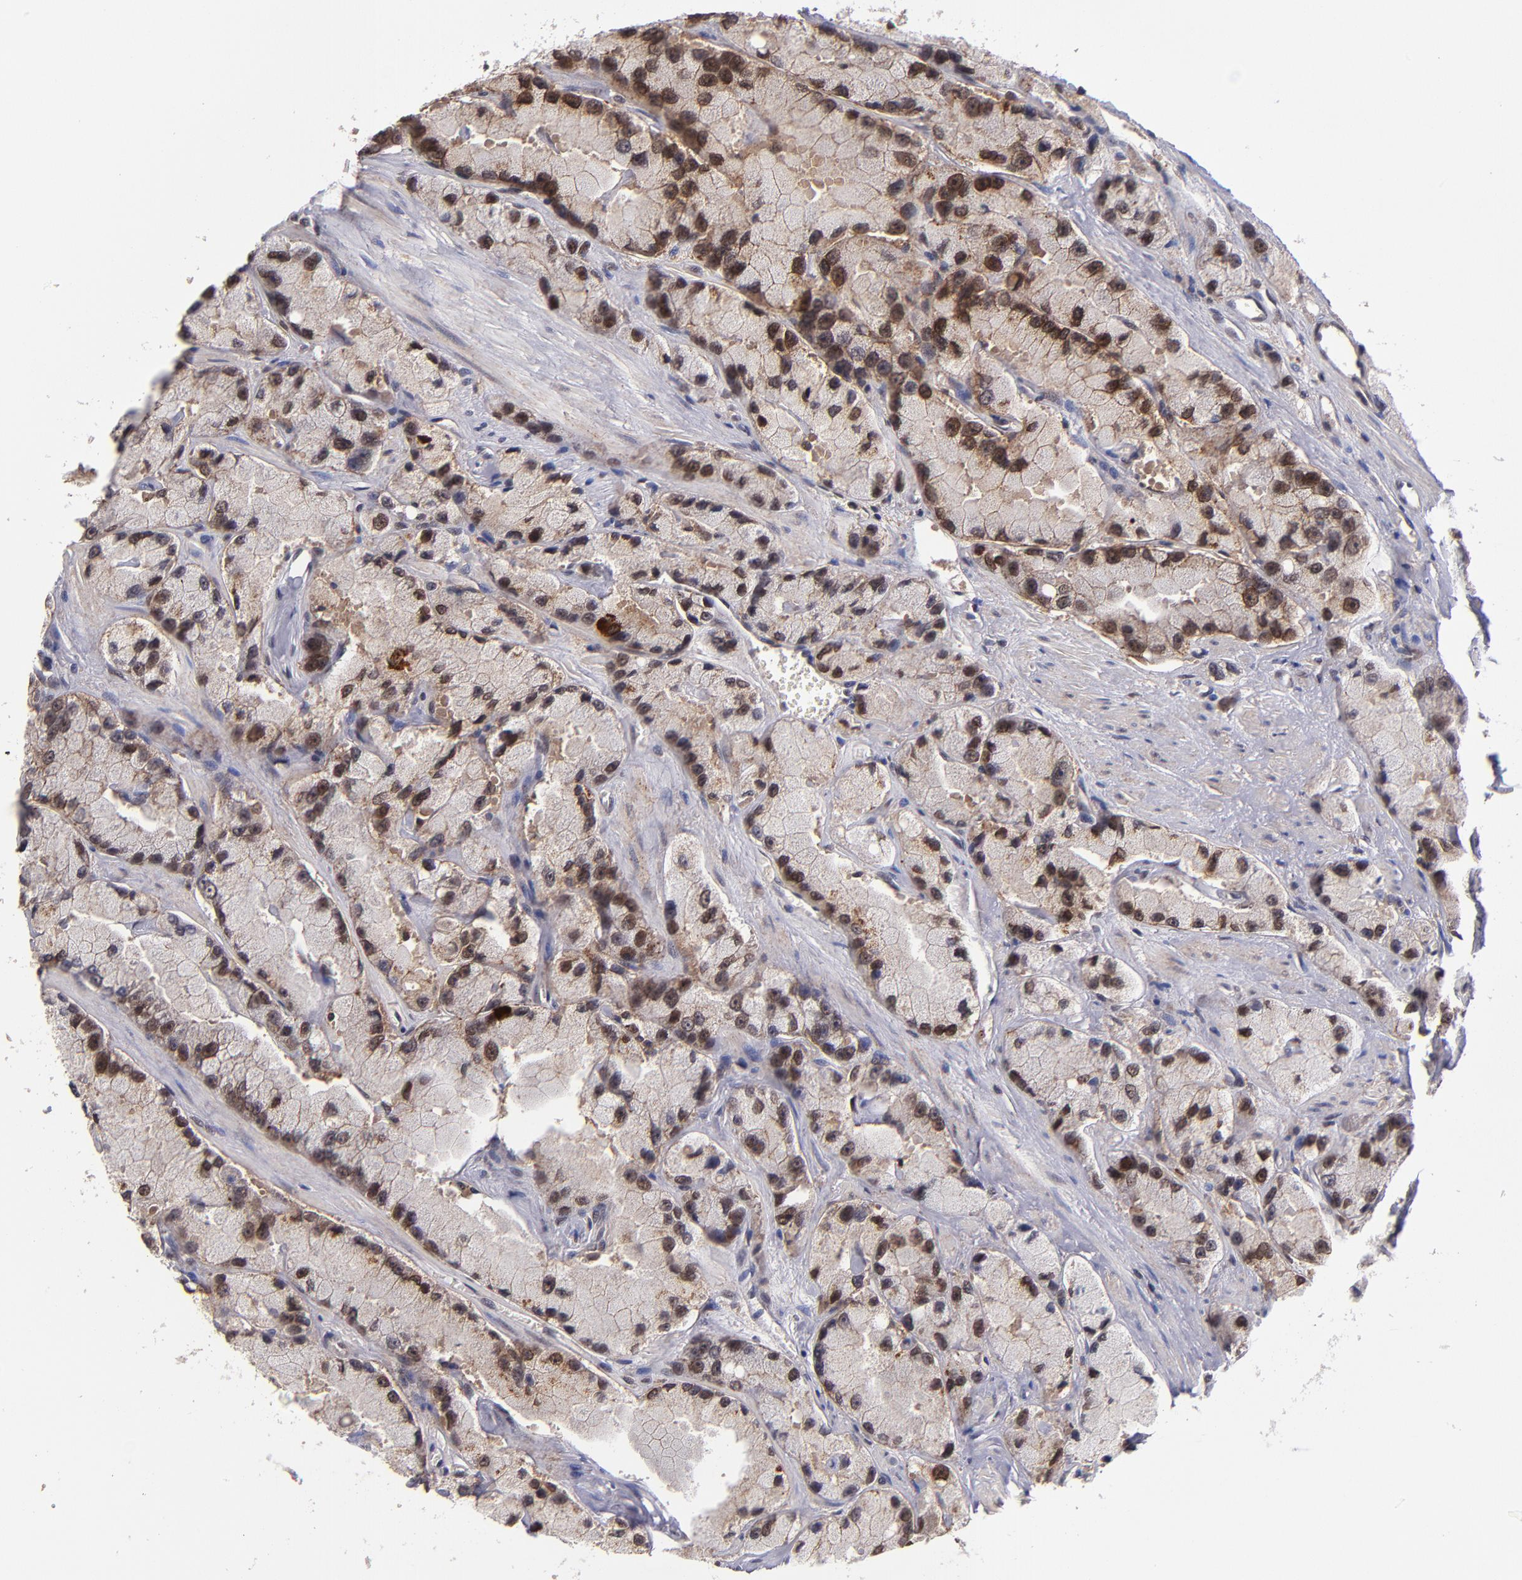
{"staining": {"intensity": "strong", "quantity": ">75%", "location": "nuclear"}, "tissue": "prostate cancer", "cell_type": "Tumor cells", "image_type": "cancer", "snomed": [{"axis": "morphology", "description": "Adenocarcinoma, High grade"}, {"axis": "topography", "description": "Prostate"}], "caption": "Strong nuclear protein staining is seen in approximately >75% of tumor cells in prostate cancer.", "gene": "EP300", "patient": {"sex": "male", "age": 58}}